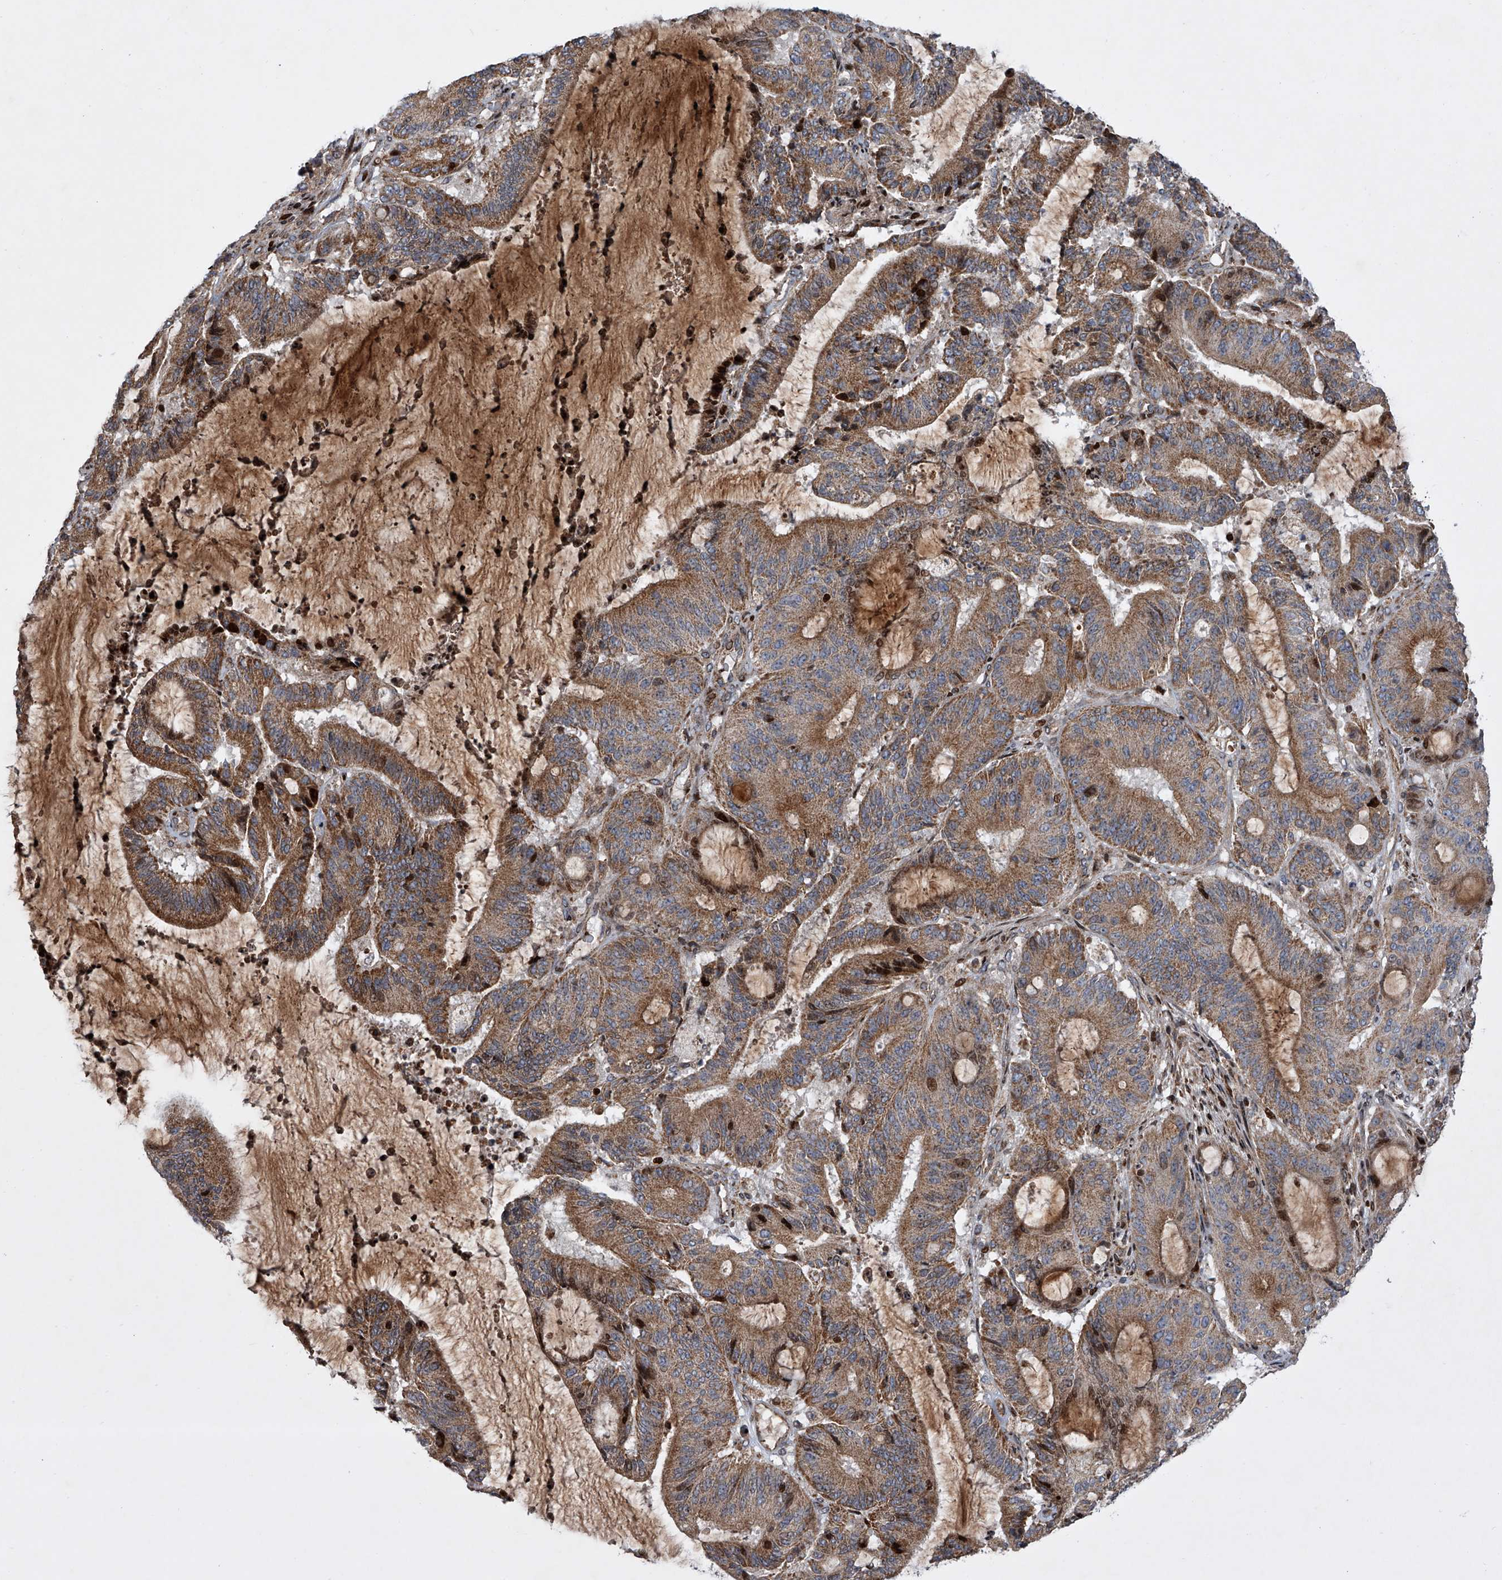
{"staining": {"intensity": "moderate", "quantity": ">75%", "location": "cytoplasmic/membranous,nuclear"}, "tissue": "liver cancer", "cell_type": "Tumor cells", "image_type": "cancer", "snomed": [{"axis": "morphology", "description": "Normal tissue, NOS"}, {"axis": "morphology", "description": "Cholangiocarcinoma"}, {"axis": "topography", "description": "Liver"}, {"axis": "topography", "description": "Peripheral nerve tissue"}], "caption": "A photomicrograph showing moderate cytoplasmic/membranous and nuclear positivity in about >75% of tumor cells in liver cancer (cholangiocarcinoma), as visualized by brown immunohistochemical staining.", "gene": "STRADA", "patient": {"sex": "female", "age": 73}}